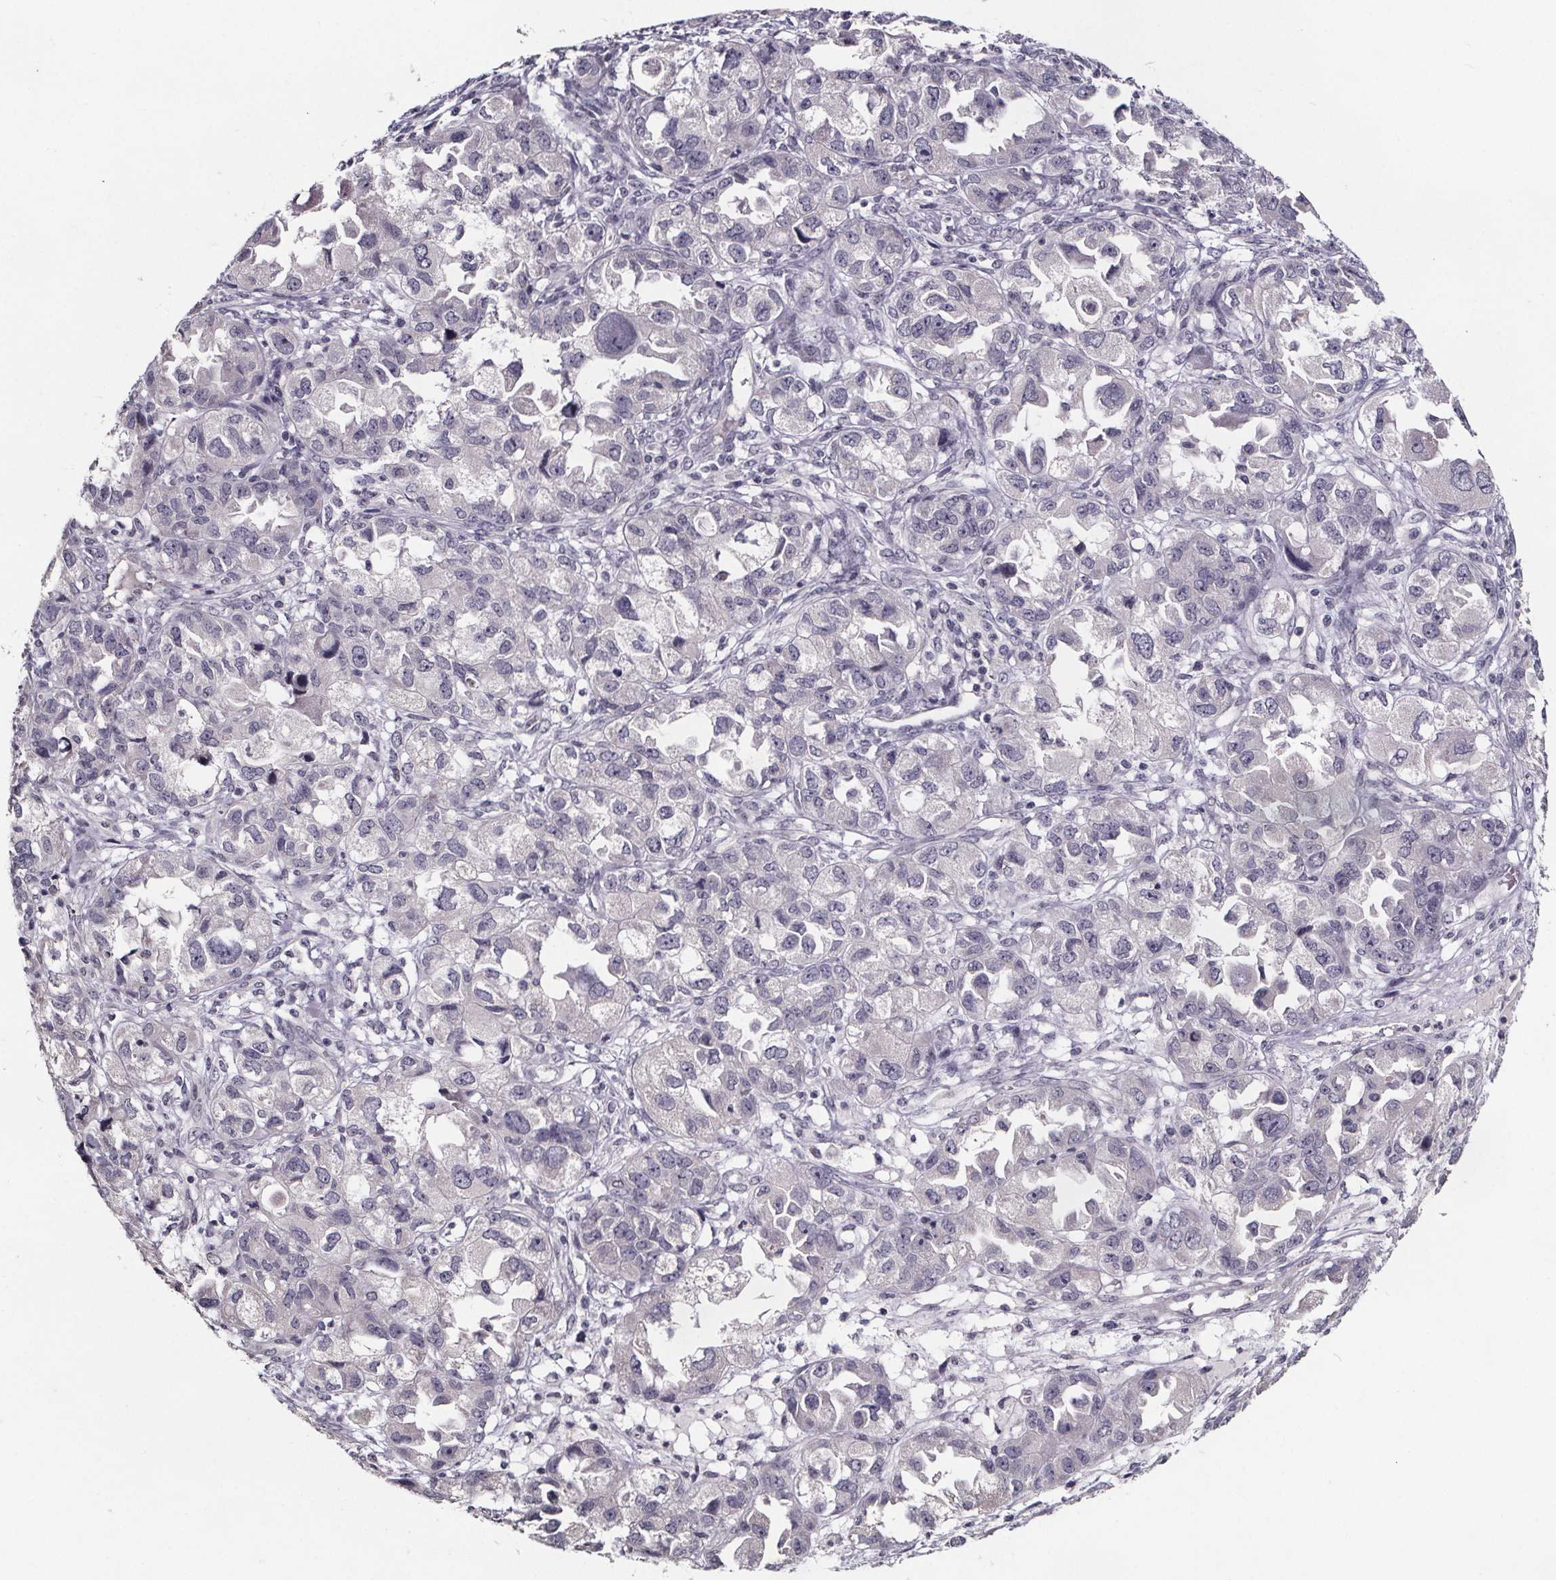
{"staining": {"intensity": "negative", "quantity": "none", "location": "none"}, "tissue": "ovarian cancer", "cell_type": "Tumor cells", "image_type": "cancer", "snomed": [{"axis": "morphology", "description": "Cystadenocarcinoma, serous, NOS"}, {"axis": "topography", "description": "Ovary"}], "caption": "This is a micrograph of immunohistochemistry staining of ovarian cancer (serous cystadenocarcinoma), which shows no expression in tumor cells.", "gene": "AR", "patient": {"sex": "female", "age": 84}}